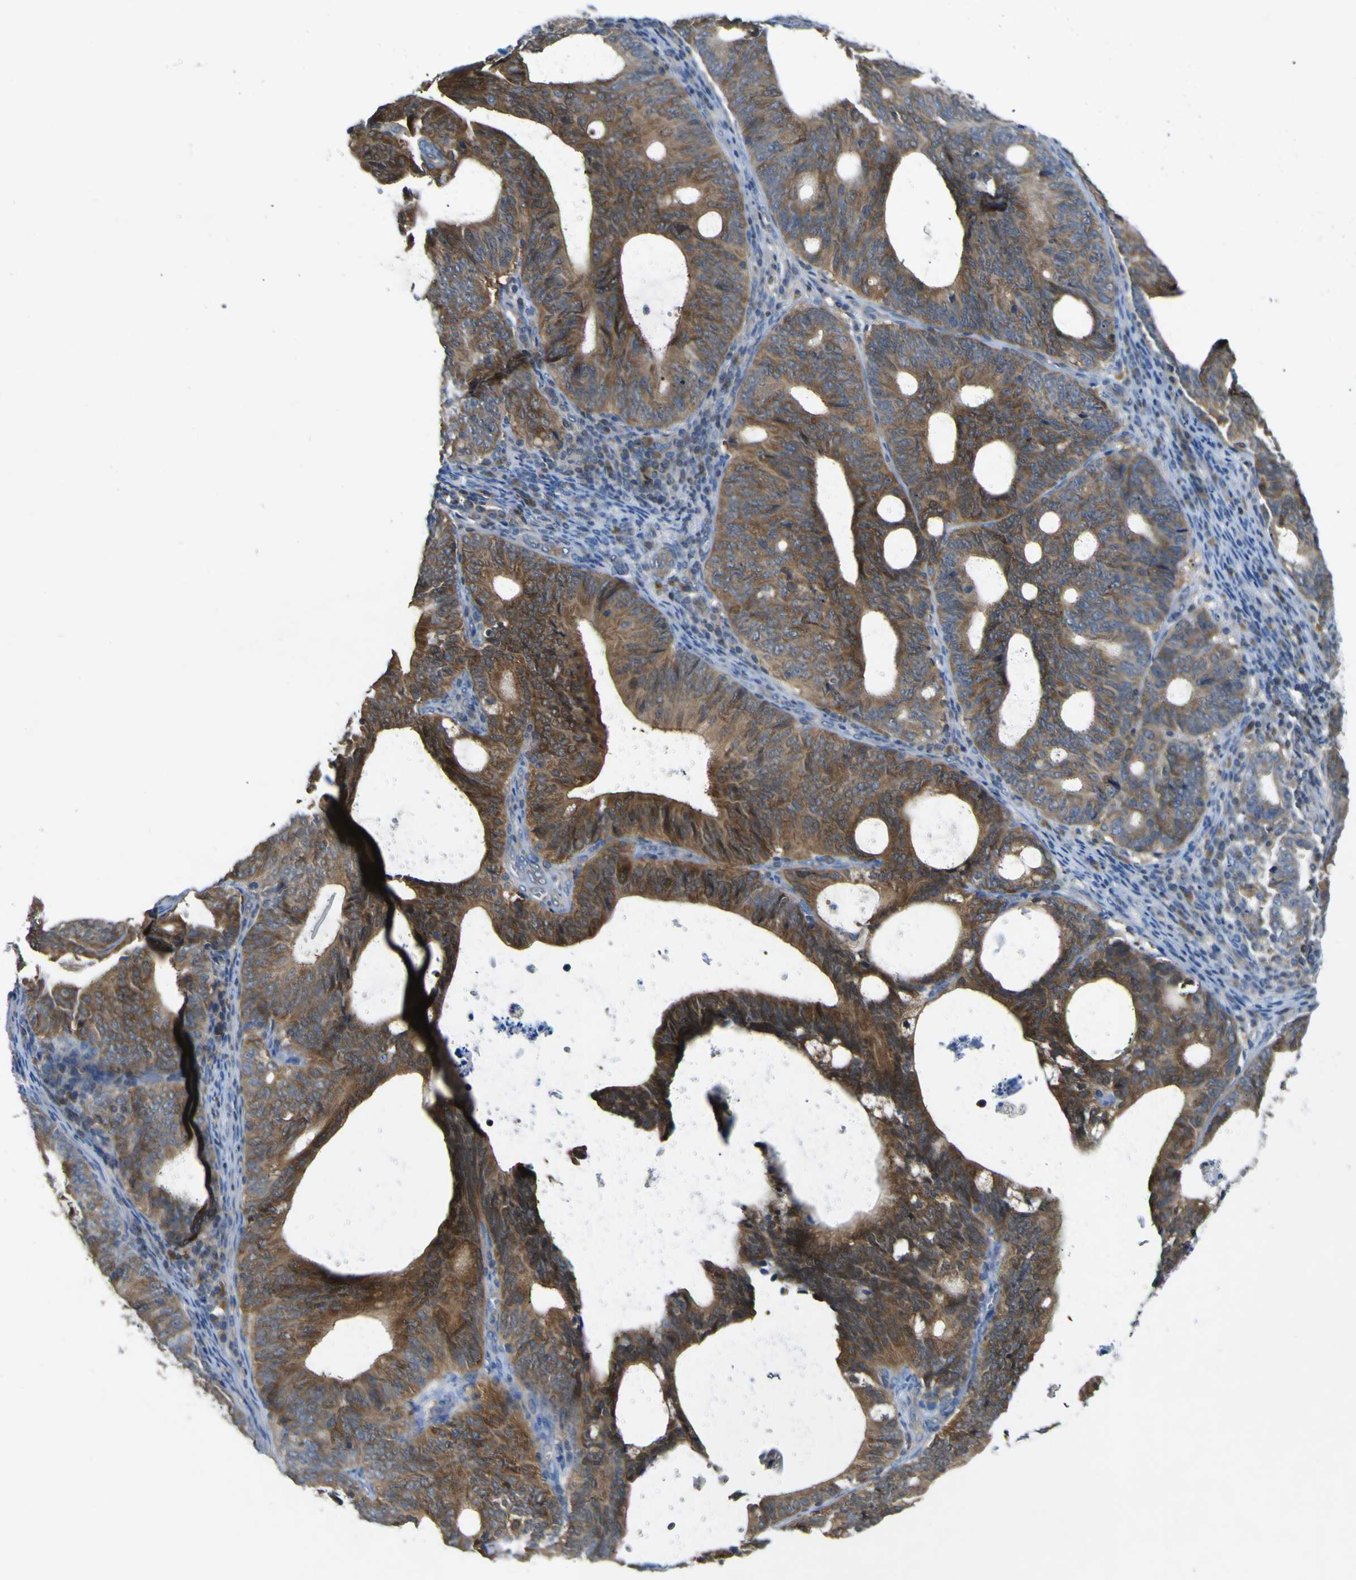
{"staining": {"intensity": "strong", "quantity": "25%-75%", "location": "cytoplasmic/membranous,nuclear"}, "tissue": "endometrial cancer", "cell_type": "Tumor cells", "image_type": "cancer", "snomed": [{"axis": "morphology", "description": "Adenocarcinoma, NOS"}, {"axis": "topography", "description": "Uterus"}], "caption": "Tumor cells reveal strong cytoplasmic/membranous and nuclear positivity in approximately 25%-75% of cells in endometrial adenocarcinoma.", "gene": "EML2", "patient": {"sex": "female", "age": 83}}